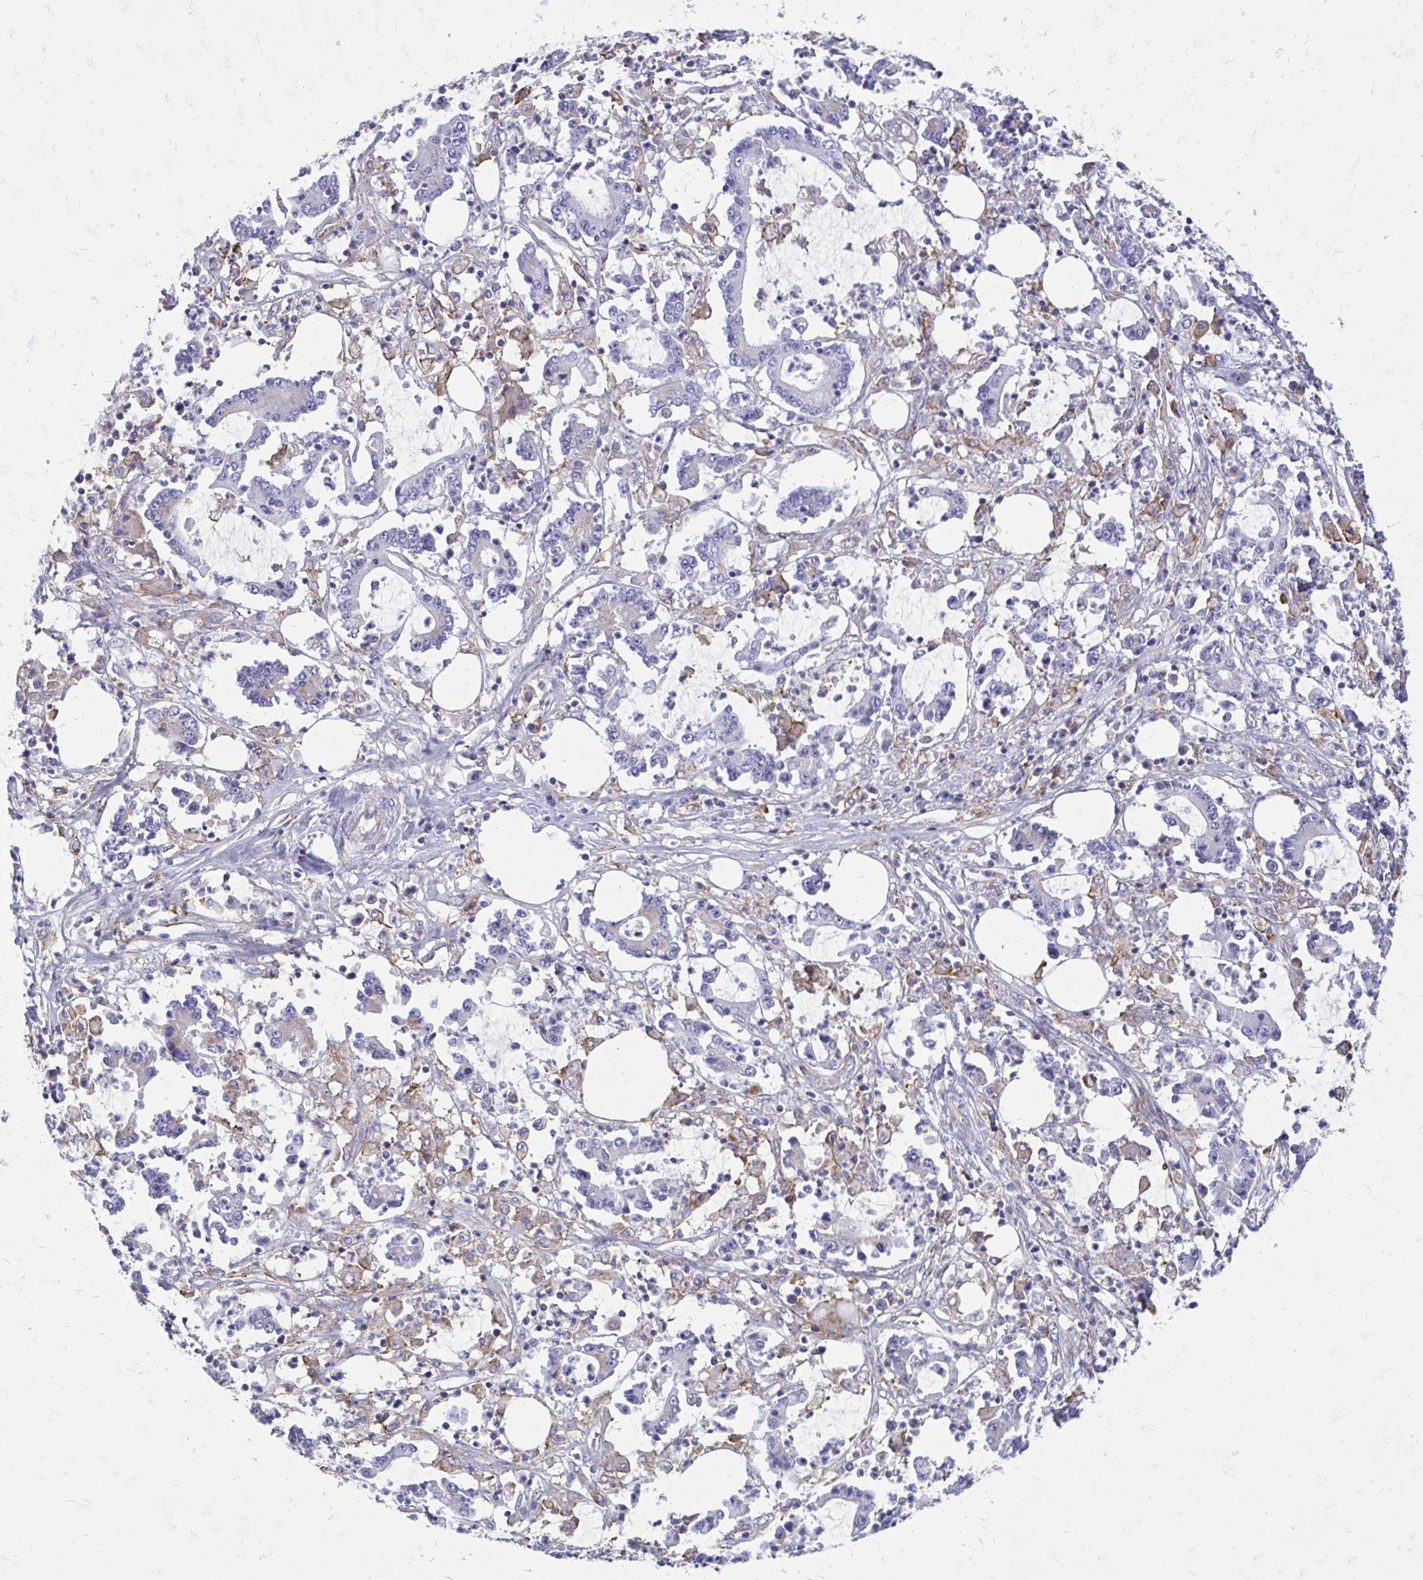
{"staining": {"intensity": "weak", "quantity": "<25%", "location": "cytoplasmic/membranous"}, "tissue": "stomach cancer", "cell_type": "Tumor cells", "image_type": "cancer", "snomed": [{"axis": "morphology", "description": "Adenocarcinoma, NOS"}, {"axis": "topography", "description": "Stomach, upper"}], "caption": "High magnification brightfield microscopy of adenocarcinoma (stomach) stained with DAB (brown) and counterstained with hematoxylin (blue): tumor cells show no significant staining.", "gene": "CLTA", "patient": {"sex": "male", "age": 68}}